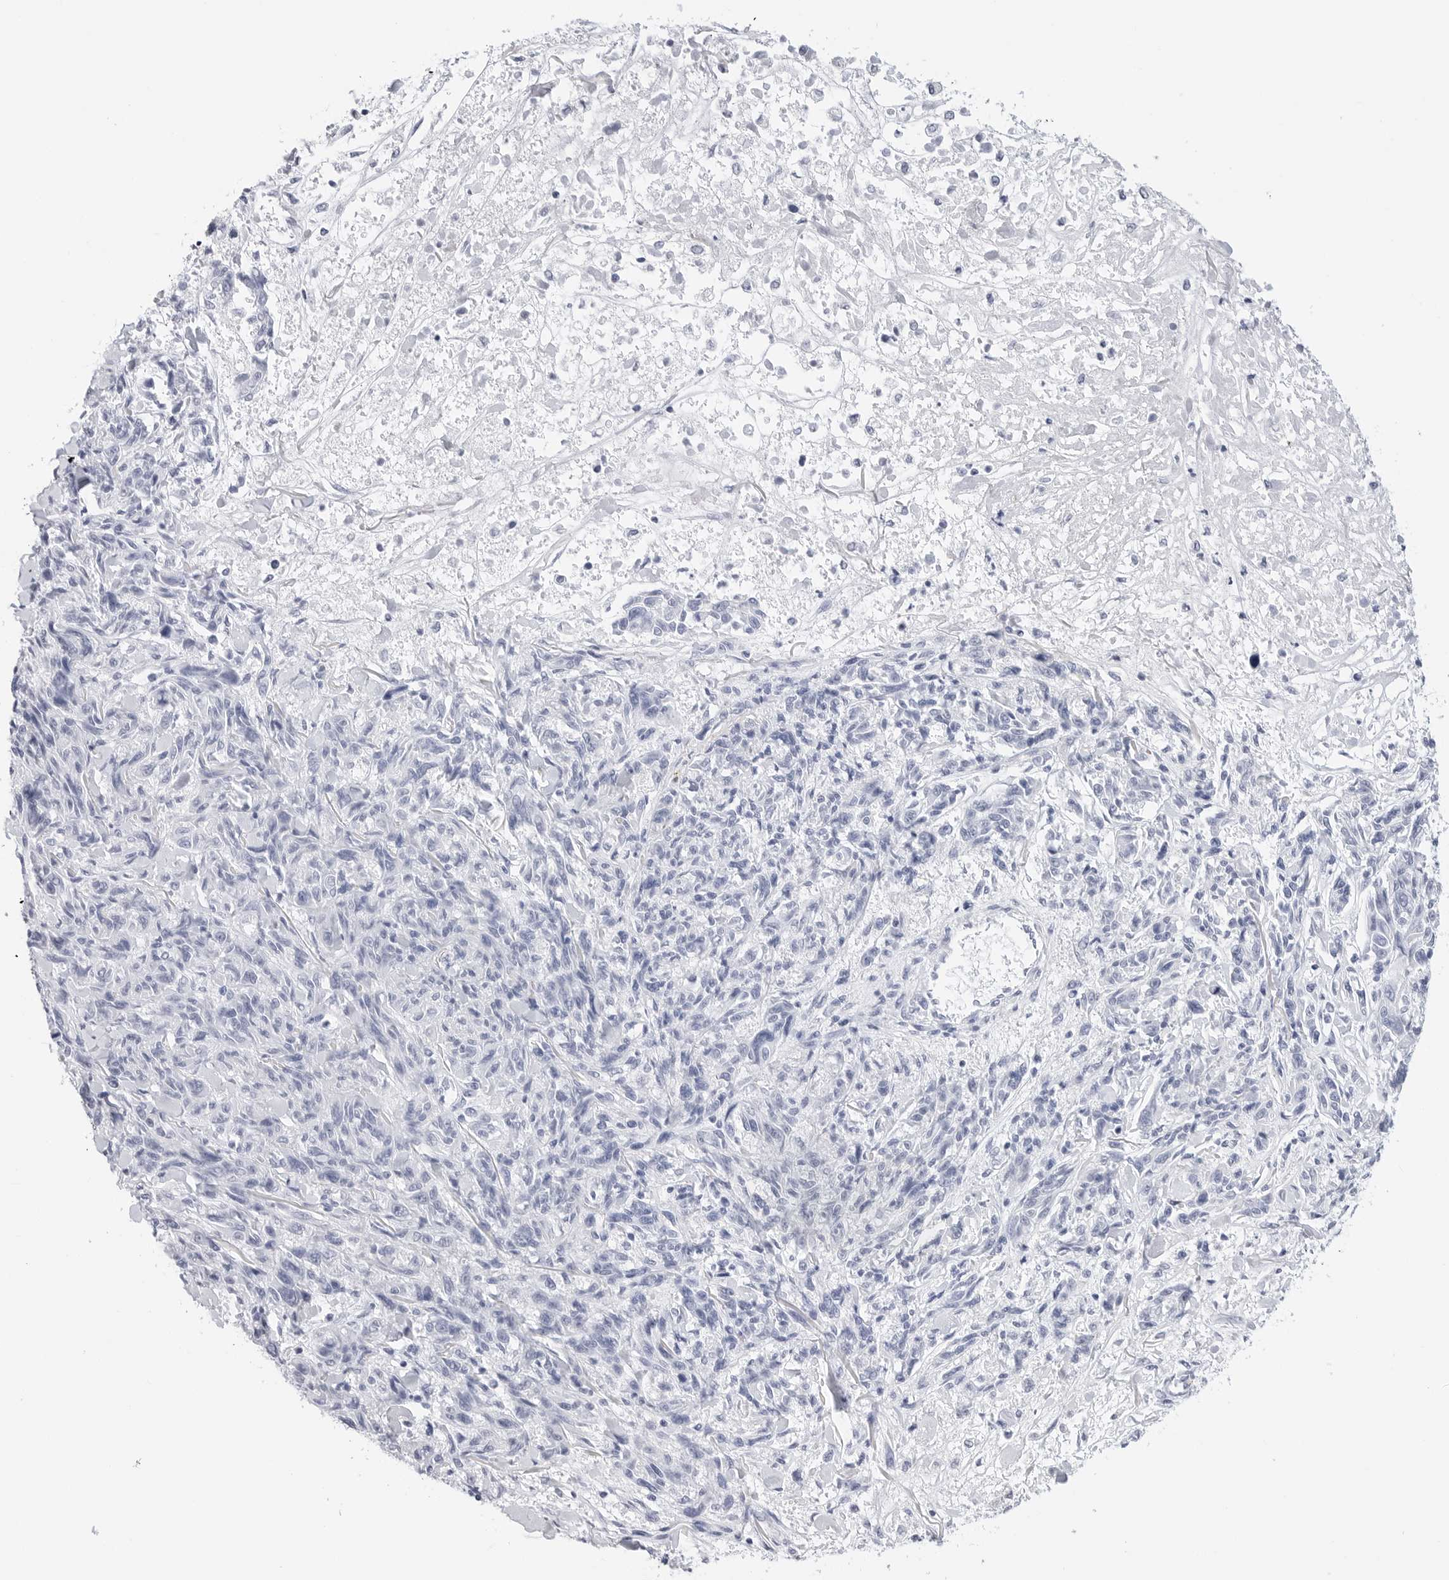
{"staining": {"intensity": "negative", "quantity": "none", "location": "none"}, "tissue": "melanoma", "cell_type": "Tumor cells", "image_type": "cancer", "snomed": [{"axis": "morphology", "description": "Malignant melanoma, NOS"}, {"axis": "topography", "description": "Skin"}], "caption": "Malignant melanoma was stained to show a protein in brown. There is no significant expression in tumor cells. The staining was performed using DAB (3,3'-diaminobenzidine) to visualize the protein expression in brown, while the nuclei were stained in blue with hematoxylin (Magnification: 20x).", "gene": "HSPB7", "patient": {"sex": "male", "age": 53}}